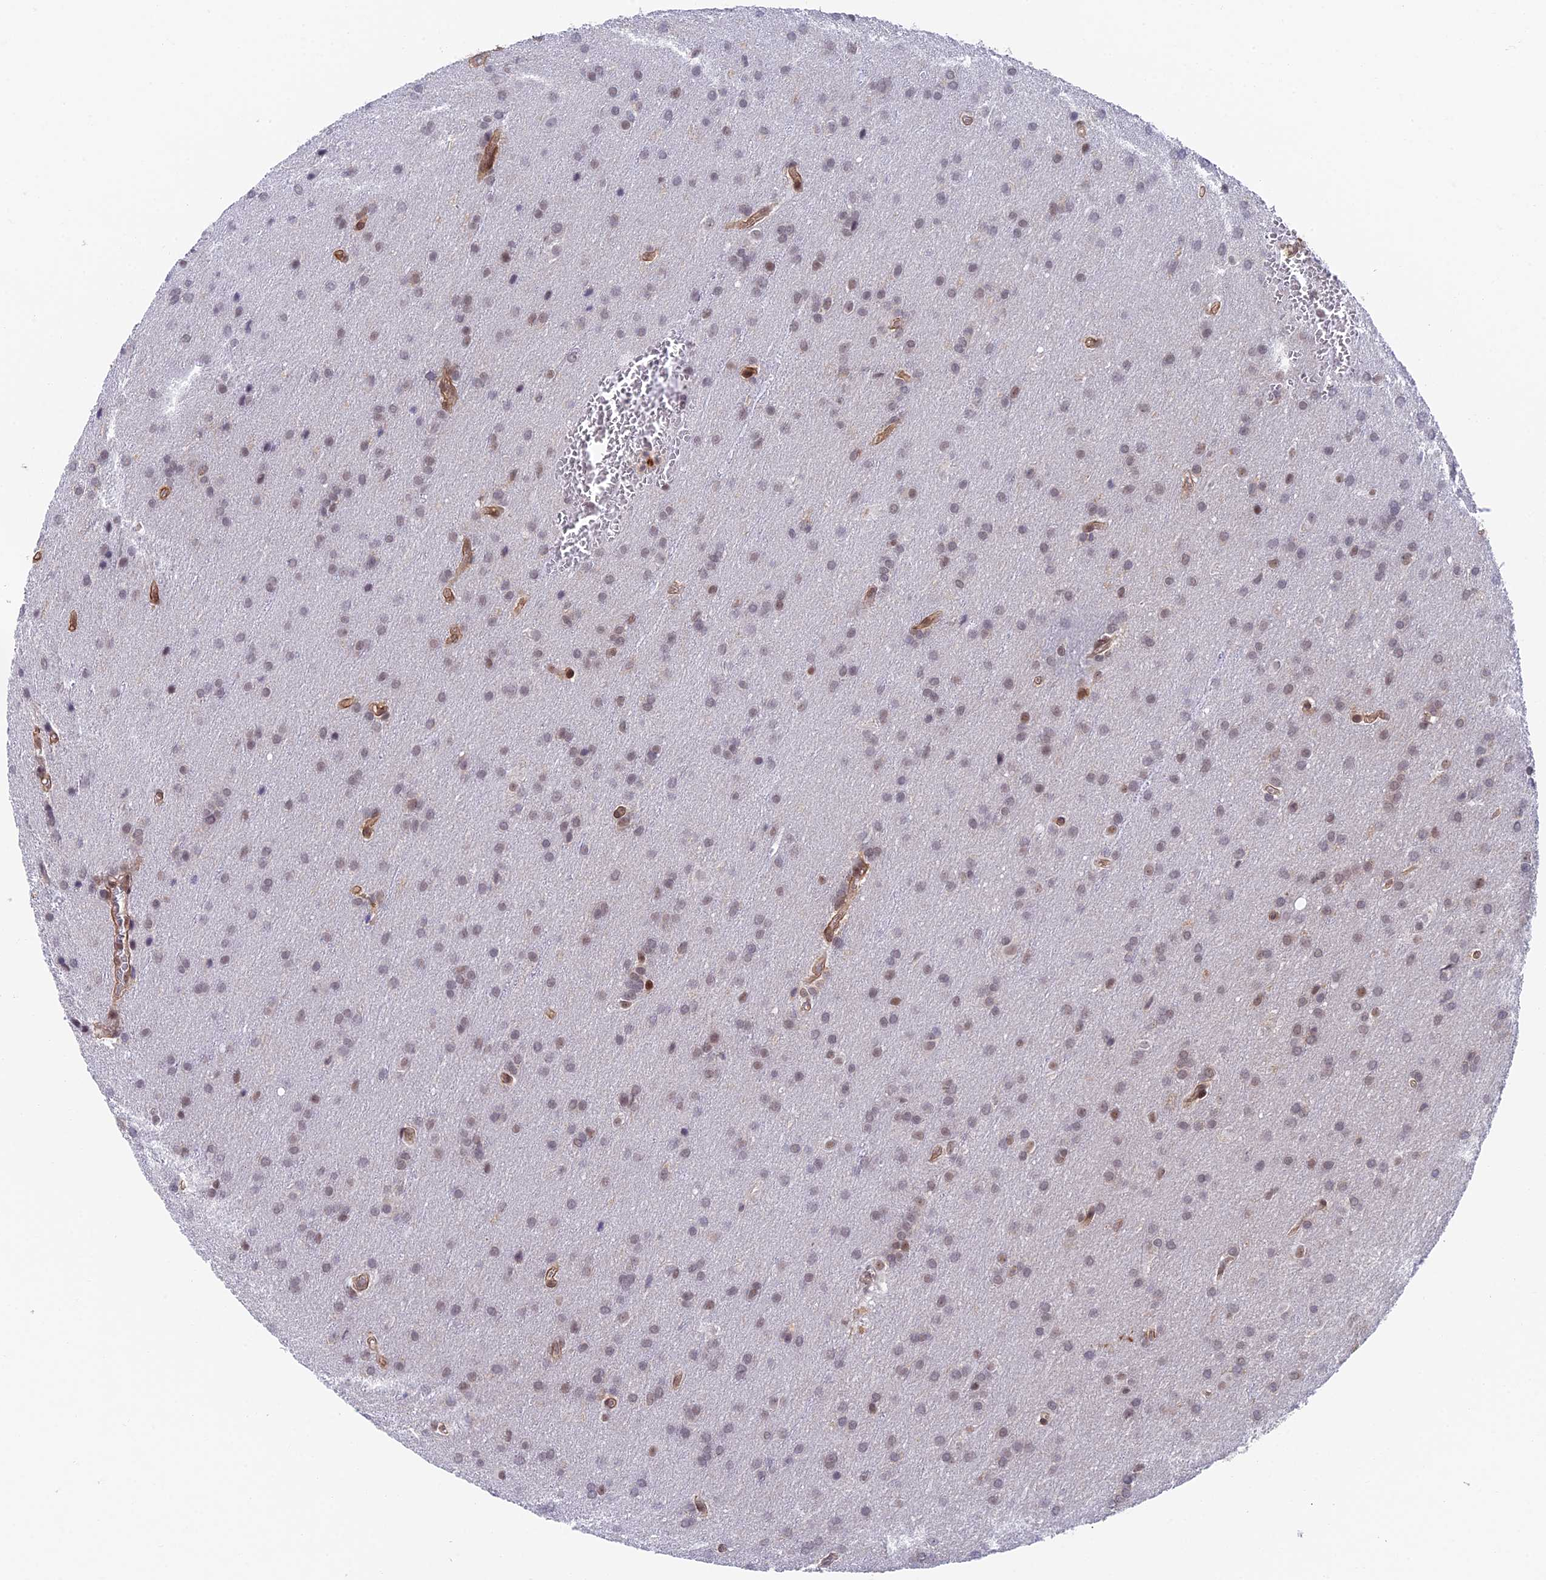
{"staining": {"intensity": "weak", "quantity": "25%-75%", "location": "nuclear"}, "tissue": "glioma", "cell_type": "Tumor cells", "image_type": "cancer", "snomed": [{"axis": "morphology", "description": "Glioma, malignant, Low grade"}, {"axis": "topography", "description": "Brain"}], "caption": "This micrograph reveals IHC staining of malignant glioma (low-grade), with low weak nuclear positivity in about 25%-75% of tumor cells.", "gene": "NSMCE1", "patient": {"sex": "female", "age": 32}}